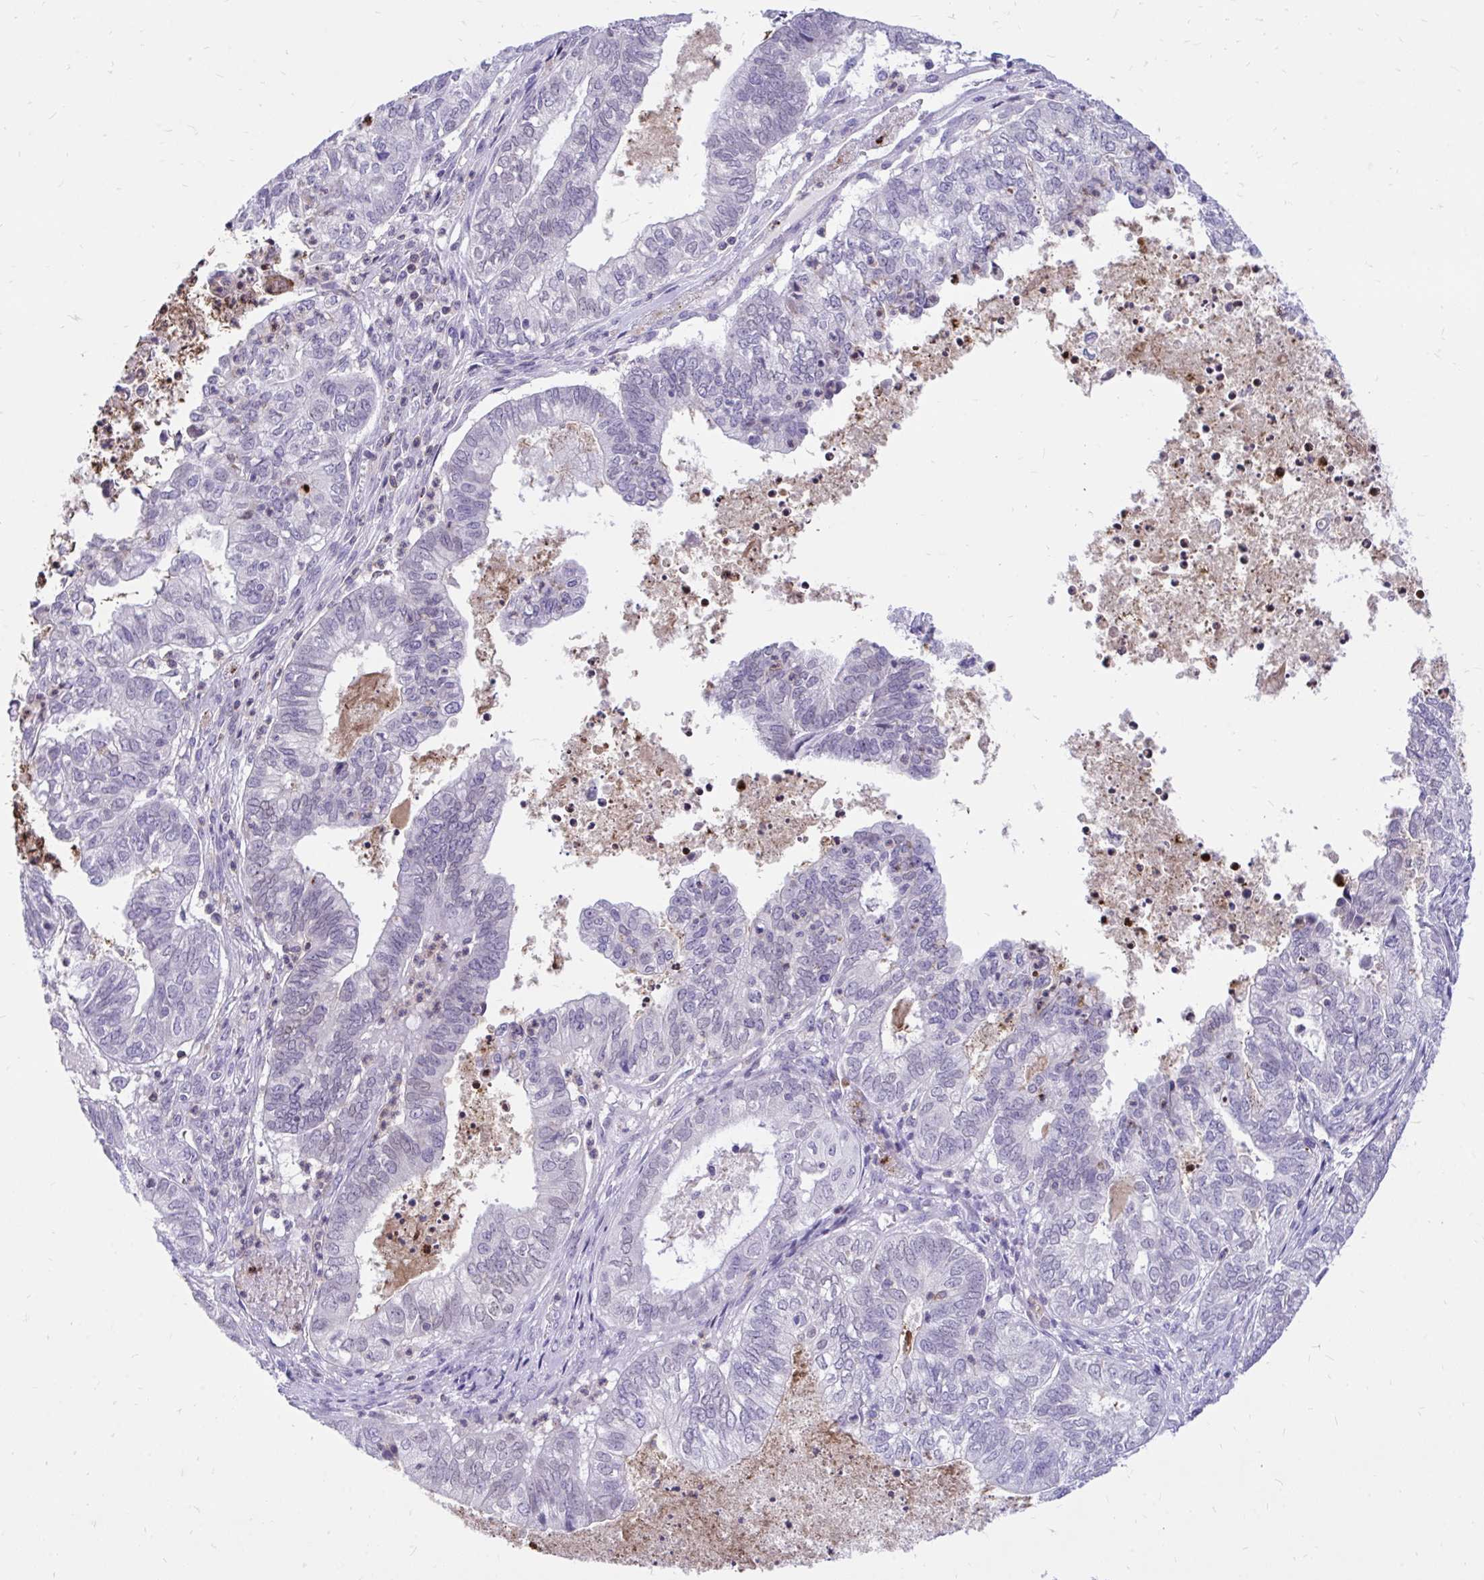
{"staining": {"intensity": "negative", "quantity": "none", "location": "none"}, "tissue": "ovarian cancer", "cell_type": "Tumor cells", "image_type": "cancer", "snomed": [{"axis": "morphology", "description": "Carcinoma, endometroid"}, {"axis": "topography", "description": "Ovary"}], "caption": "The immunohistochemistry (IHC) image has no significant staining in tumor cells of endometroid carcinoma (ovarian) tissue. (DAB IHC with hematoxylin counter stain).", "gene": "CXCL8", "patient": {"sex": "female", "age": 64}}